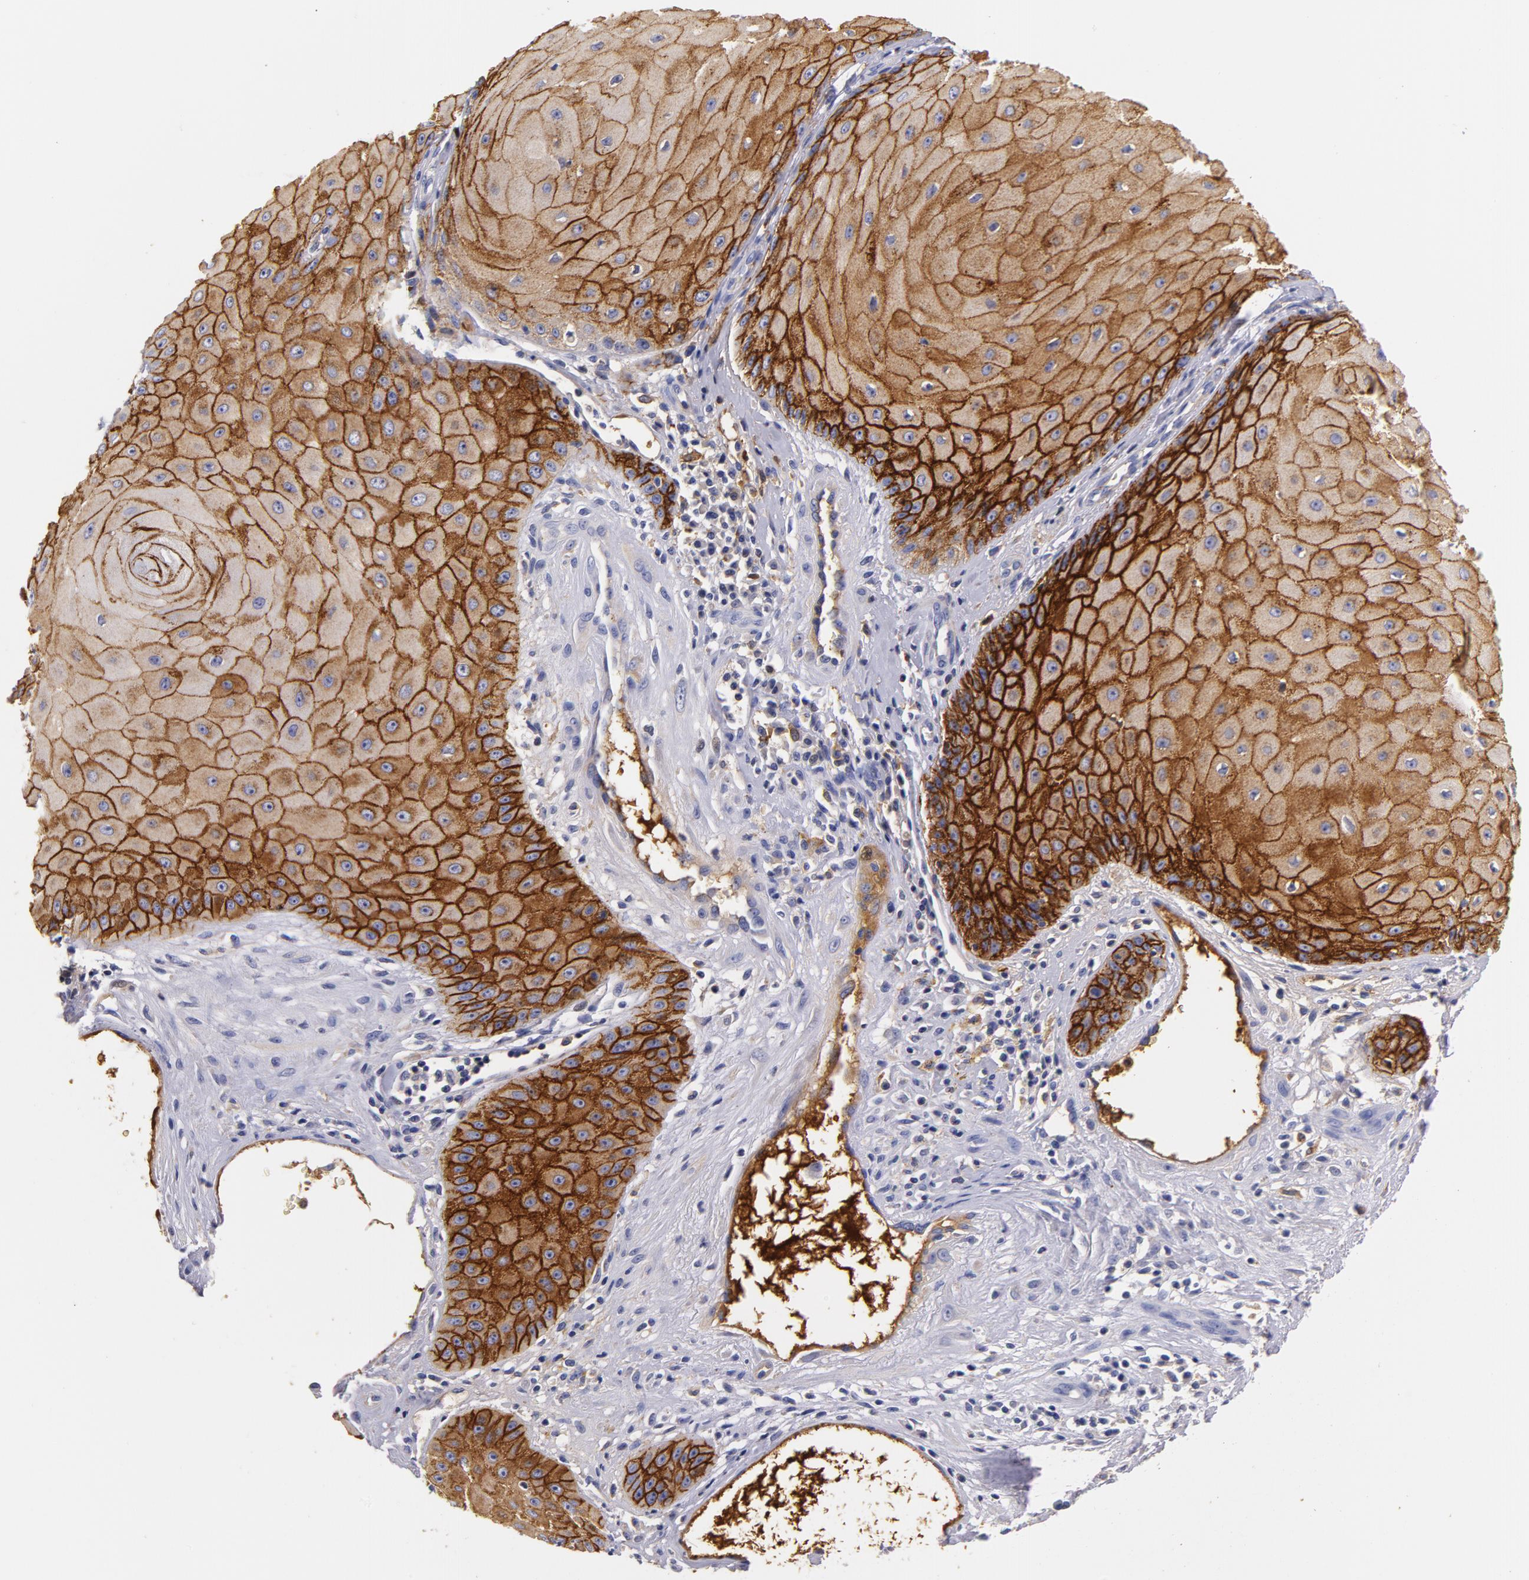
{"staining": {"intensity": "strong", "quantity": ">75%", "location": "cytoplasmic/membranous"}, "tissue": "skin cancer", "cell_type": "Tumor cells", "image_type": "cancer", "snomed": [{"axis": "morphology", "description": "Squamous cell carcinoma, NOS"}, {"axis": "topography", "description": "Skin"}], "caption": "Brown immunohistochemical staining in skin cancer (squamous cell carcinoma) reveals strong cytoplasmic/membranous staining in approximately >75% of tumor cells.", "gene": "CD44", "patient": {"sex": "male", "age": 57}}